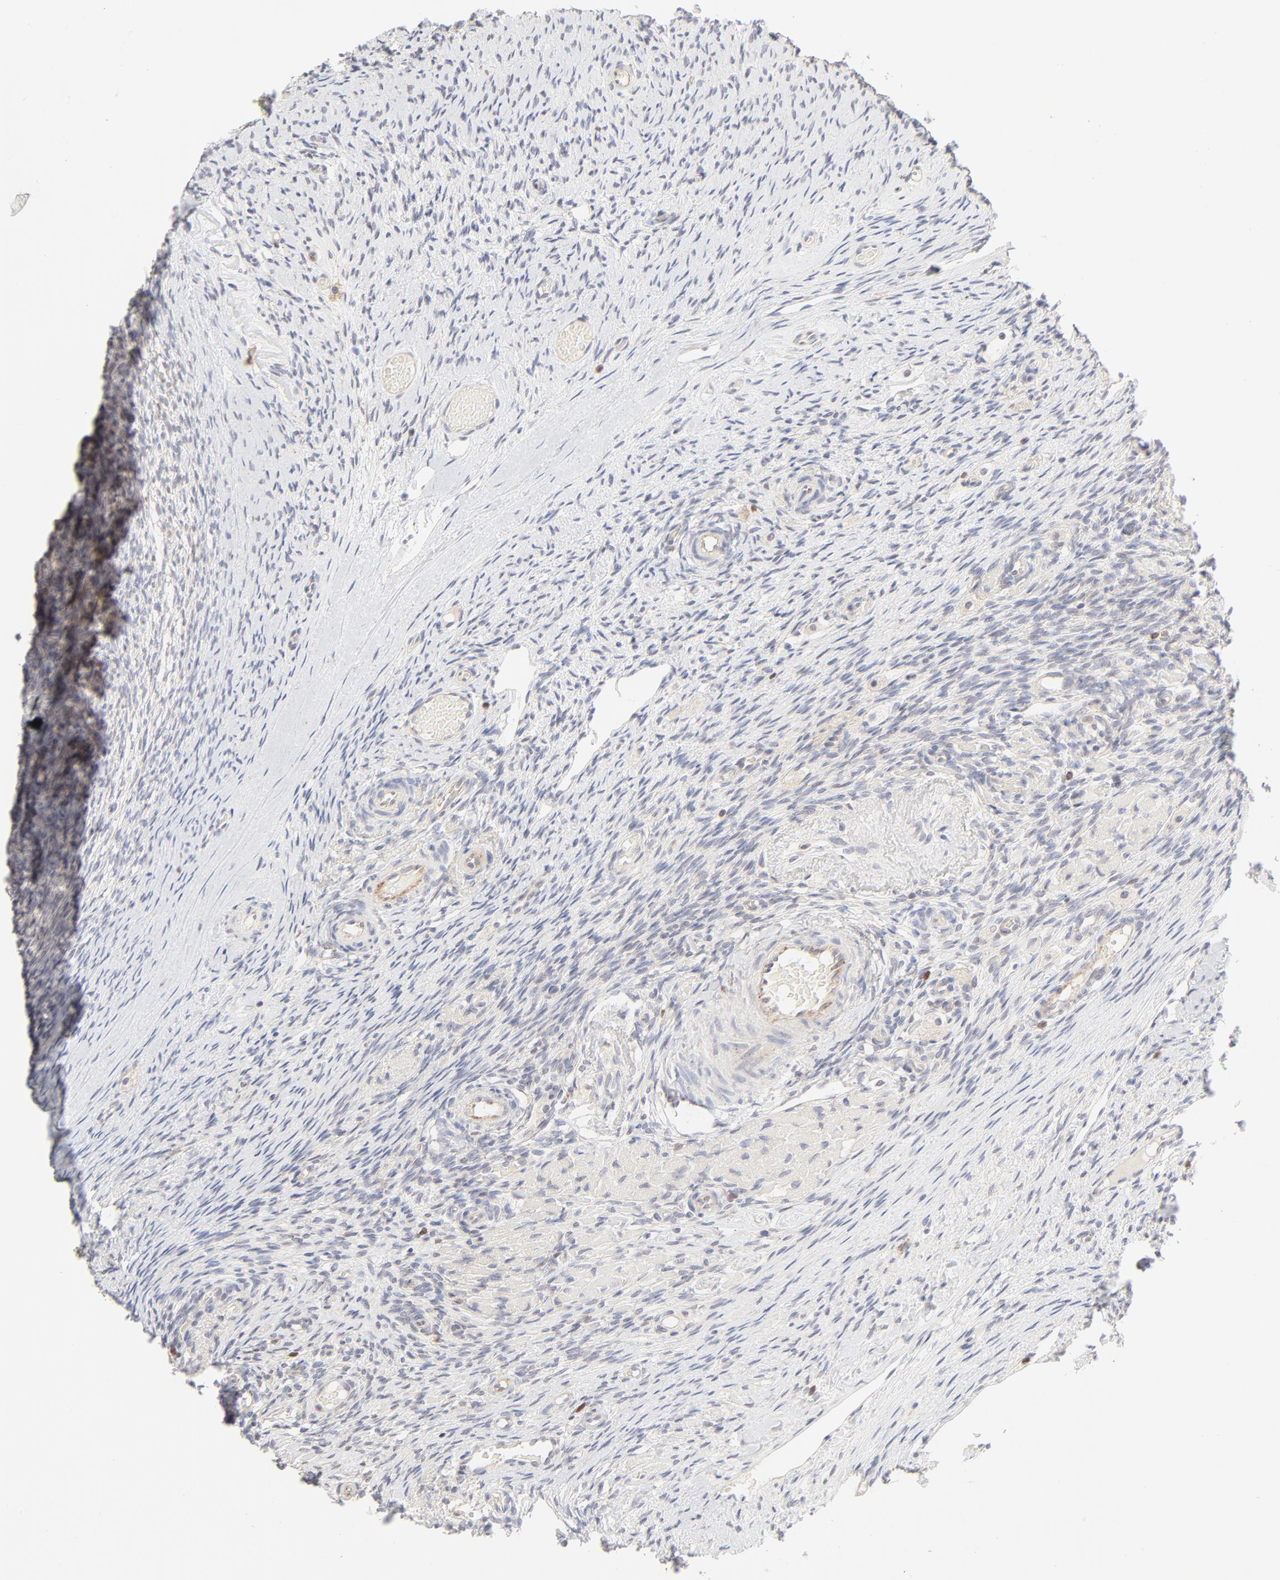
{"staining": {"intensity": "negative", "quantity": "none", "location": "none"}, "tissue": "ovary", "cell_type": "Ovarian stroma cells", "image_type": "normal", "snomed": [{"axis": "morphology", "description": "Normal tissue, NOS"}, {"axis": "topography", "description": "Ovary"}], "caption": "DAB immunohistochemical staining of normal human ovary shows no significant expression in ovarian stroma cells.", "gene": "CDK6", "patient": {"sex": "female", "age": 60}}